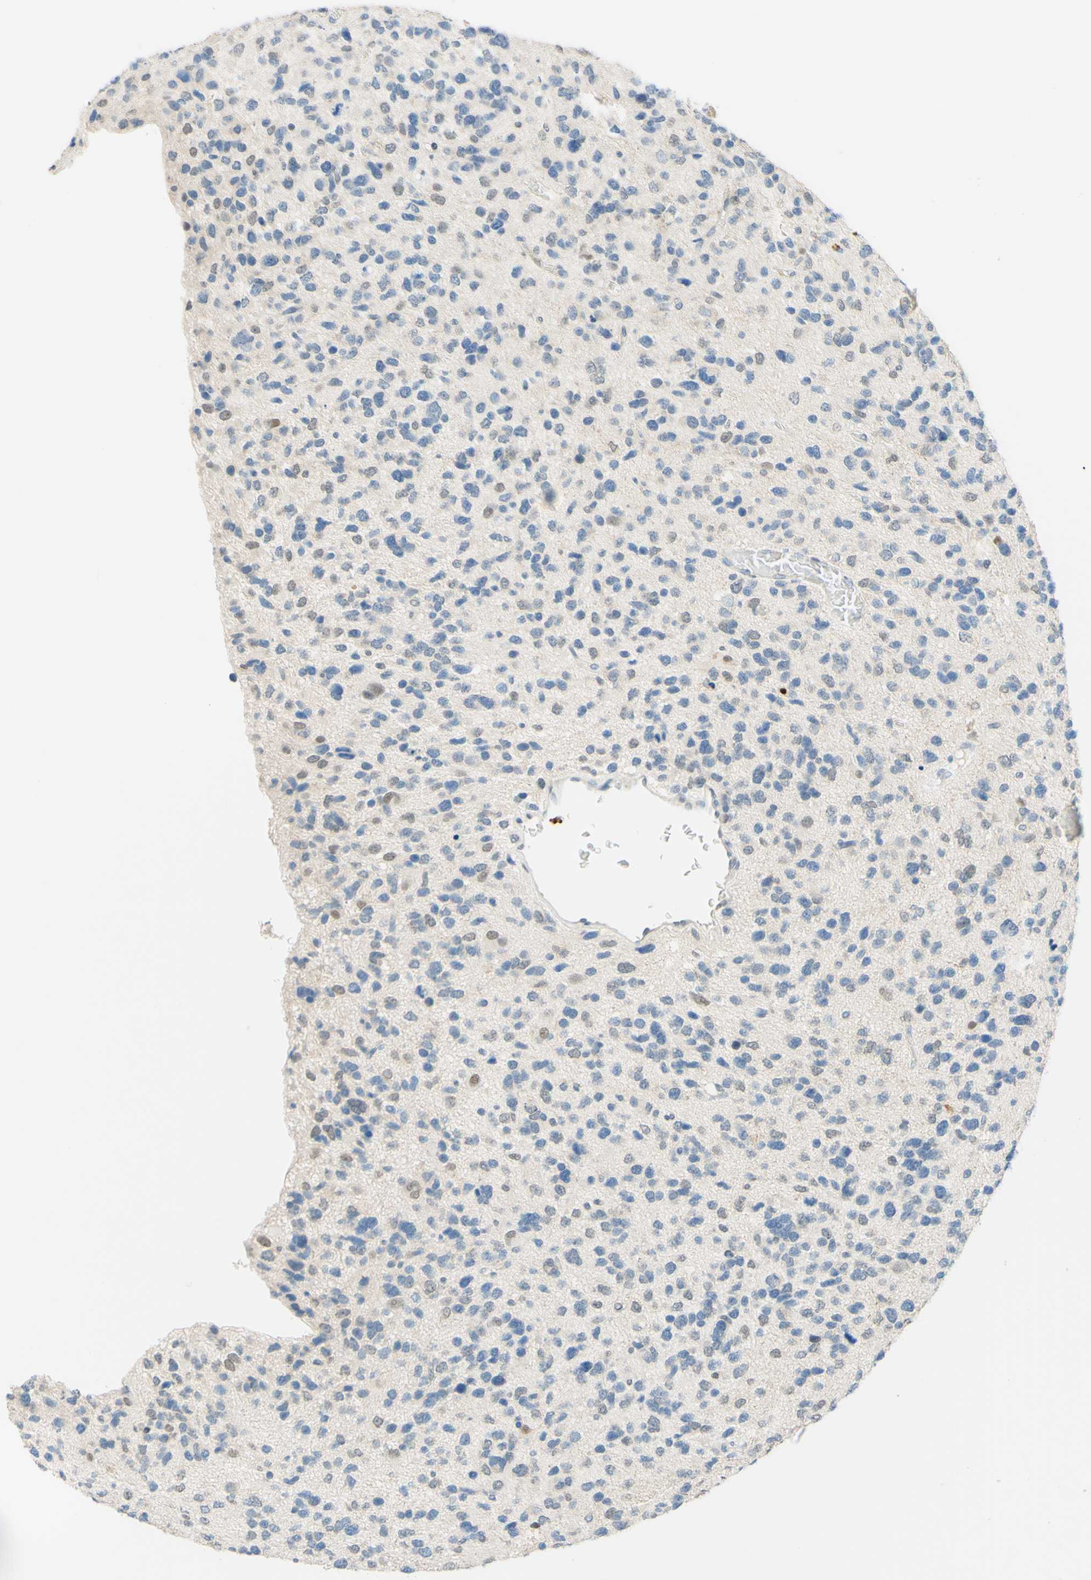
{"staining": {"intensity": "weak", "quantity": "<25%", "location": "nuclear"}, "tissue": "glioma", "cell_type": "Tumor cells", "image_type": "cancer", "snomed": [{"axis": "morphology", "description": "Glioma, malignant, High grade"}, {"axis": "topography", "description": "Brain"}], "caption": "The image reveals no staining of tumor cells in malignant glioma (high-grade).", "gene": "TREM2", "patient": {"sex": "female", "age": 58}}